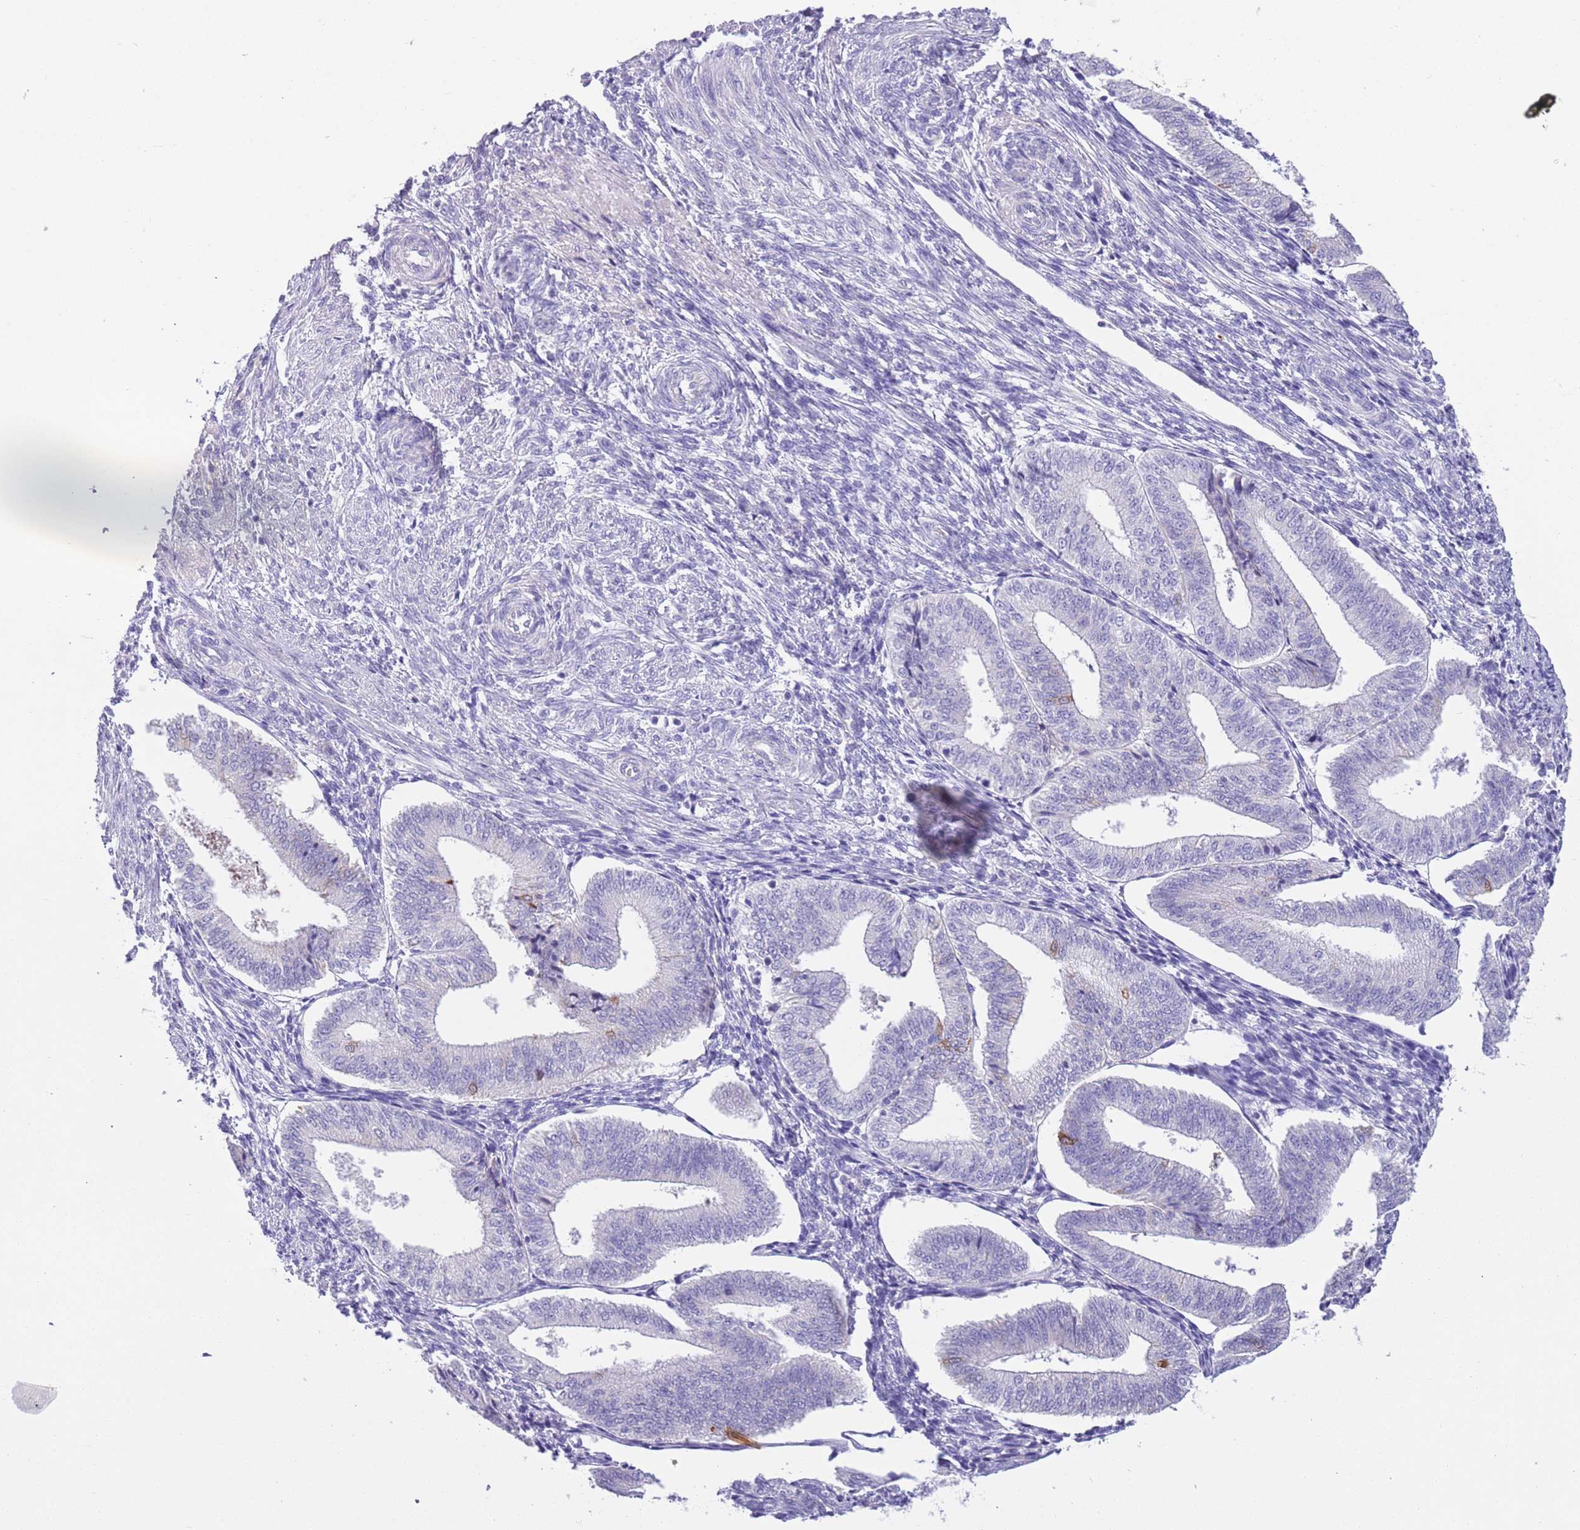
{"staining": {"intensity": "negative", "quantity": "none", "location": "none"}, "tissue": "endometrium", "cell_type": "Cells in endometrial stroma", "image_type": "normal", "snomed": [{"axis": "morphology", "description": "Normal tissue, NOS"}, {"axis": "topography", "description": "Endometrium"}], "caption": "This is an immunohistochemistry photomicrograph of benign human endometrium. There is no staining in cells in endometrial stroma.", "gene": "SFTPA1", "patient": {"sex": "female", "age": 34}}